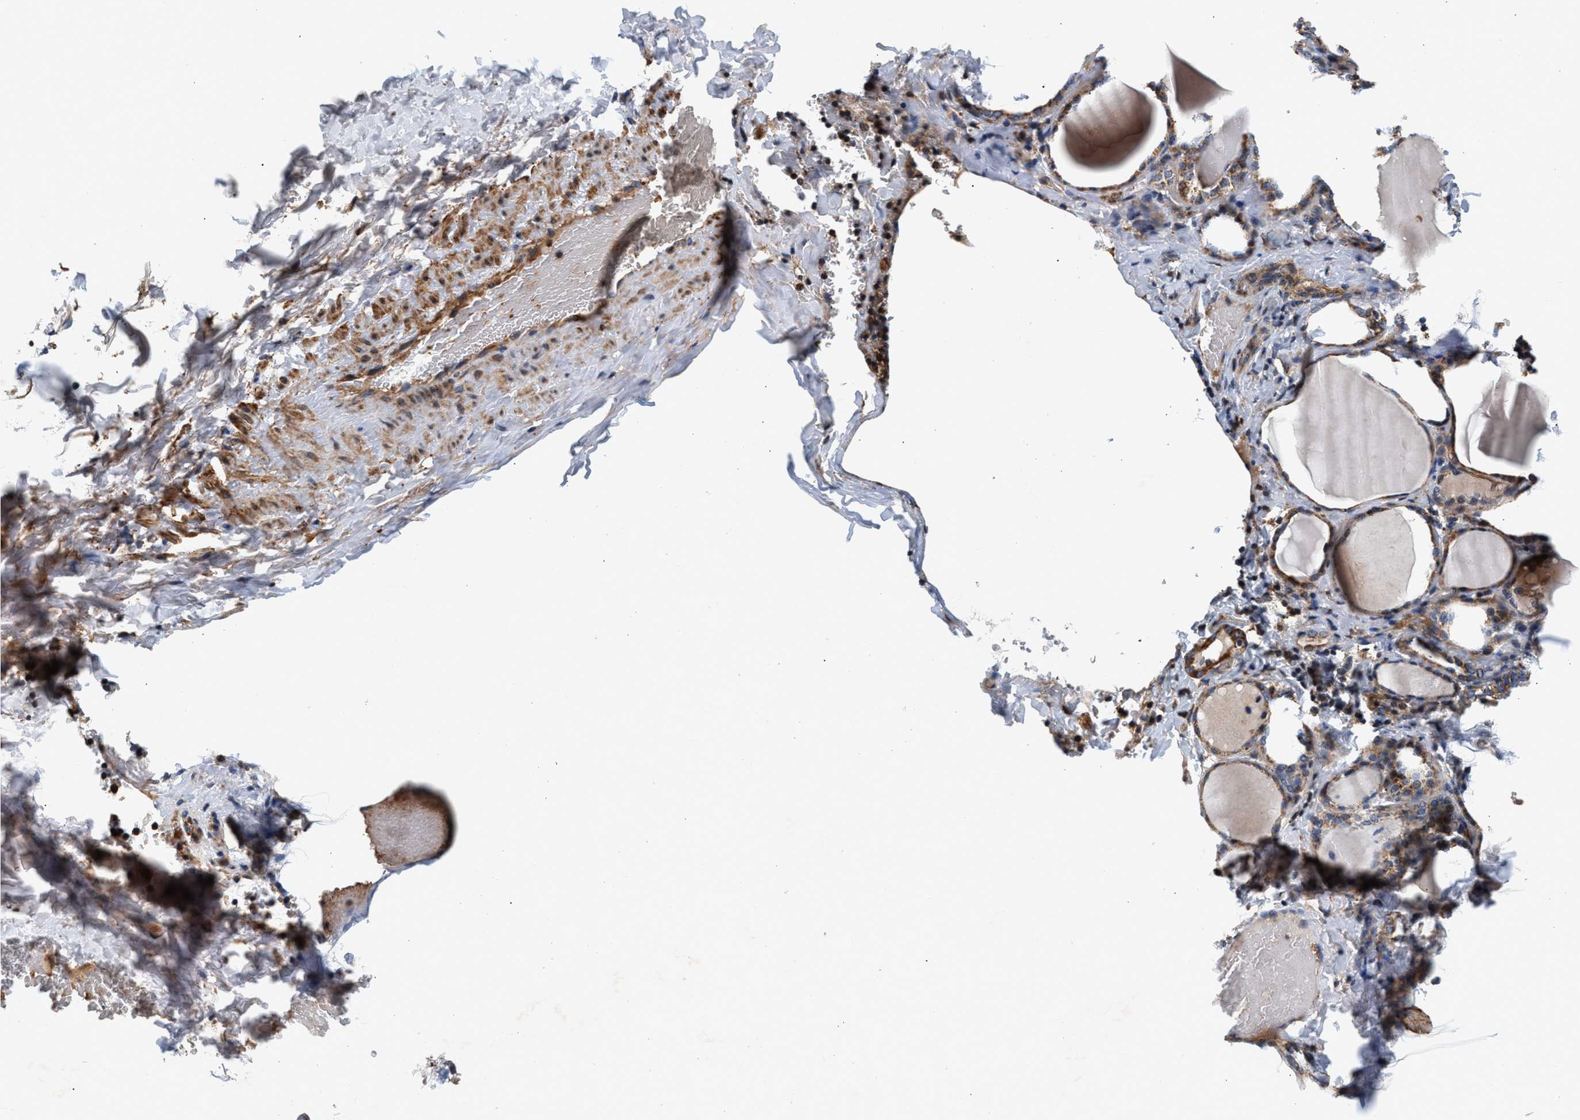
{"staining": {"intensity": "moderate", "quantity": ">75%", "location": "cytoplasmic/membranous"}, "tissue": "thyroid gland", "cell_type": "Glandular cells", "image_type": "normal", "snomed": [{"axis": "morphology", "description": "Normal tissue, NOS"}, {"axis": "morphology", "description": "Papillary adenocarcinoma, NOS"}, {"axis": "topography", "description": "Thyroid gland"}], "caption": "An image of thyroid gland stained for a protein reveals moderate cytoplasmic/membranous brown staining in glandular cells. (Stains: DAB in brown, nuclei in blue, Microscopy: brightfield microscopy at high magnification).", "gene": "SGK1", "patient": {"sex": "female", "age": 30}}